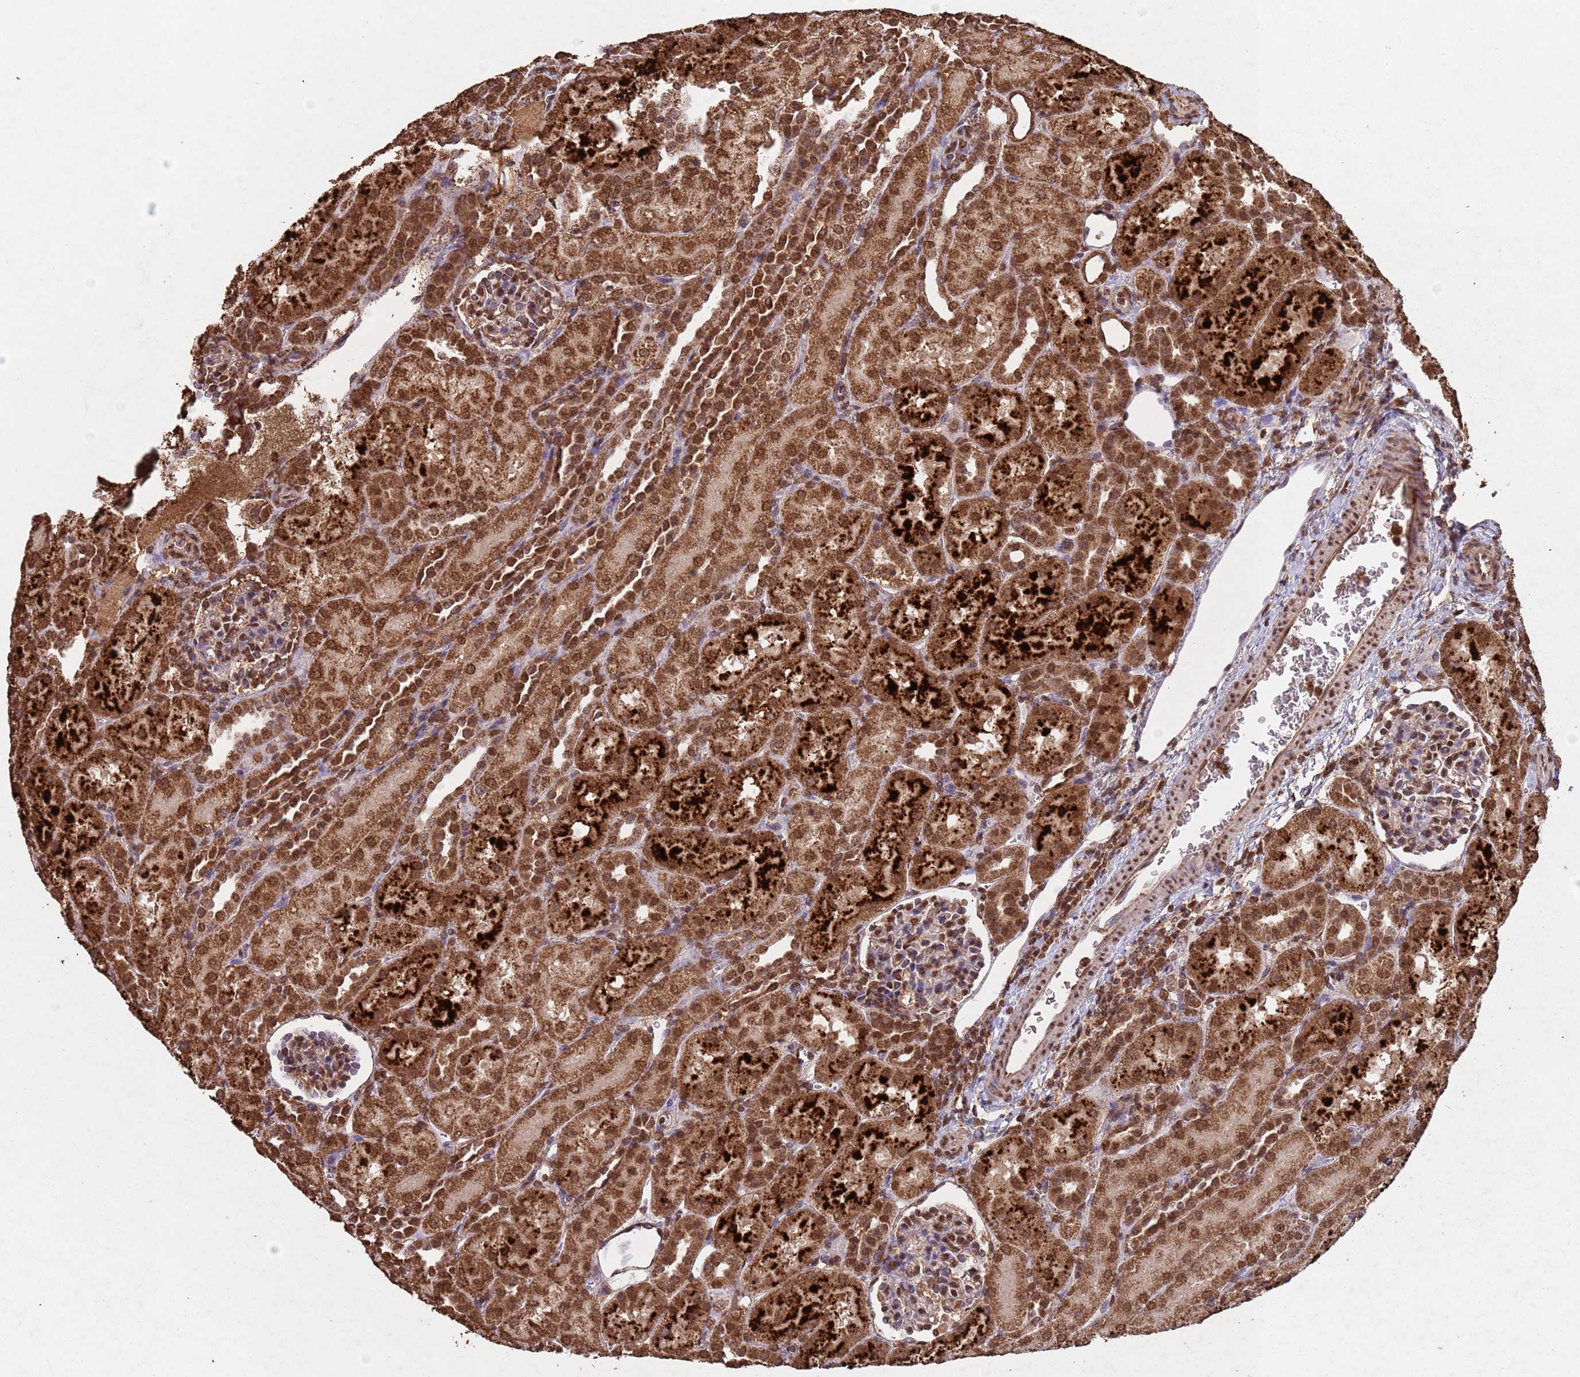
{"staining": {"intensity": "moderate", "quantity": ">75%", "location": "nuclear"}, "tissue": "kidney", "cell_type": "Cells in glomeruli", "image_type": "normal", "snomed": [{"axis": "morphology", "description": "Normal tissue, NOS"}, {"axis": "topography", "description": "Kidney"}], "caption": "Immunohistochemical staining of unremarkable human kidney demonstrates >75% levels of moderate nuclear protein staining in approximately >75% of cells in glomeruli.", "gene": "HDAC10", "patient": {"sex": "male", "age": 1}}